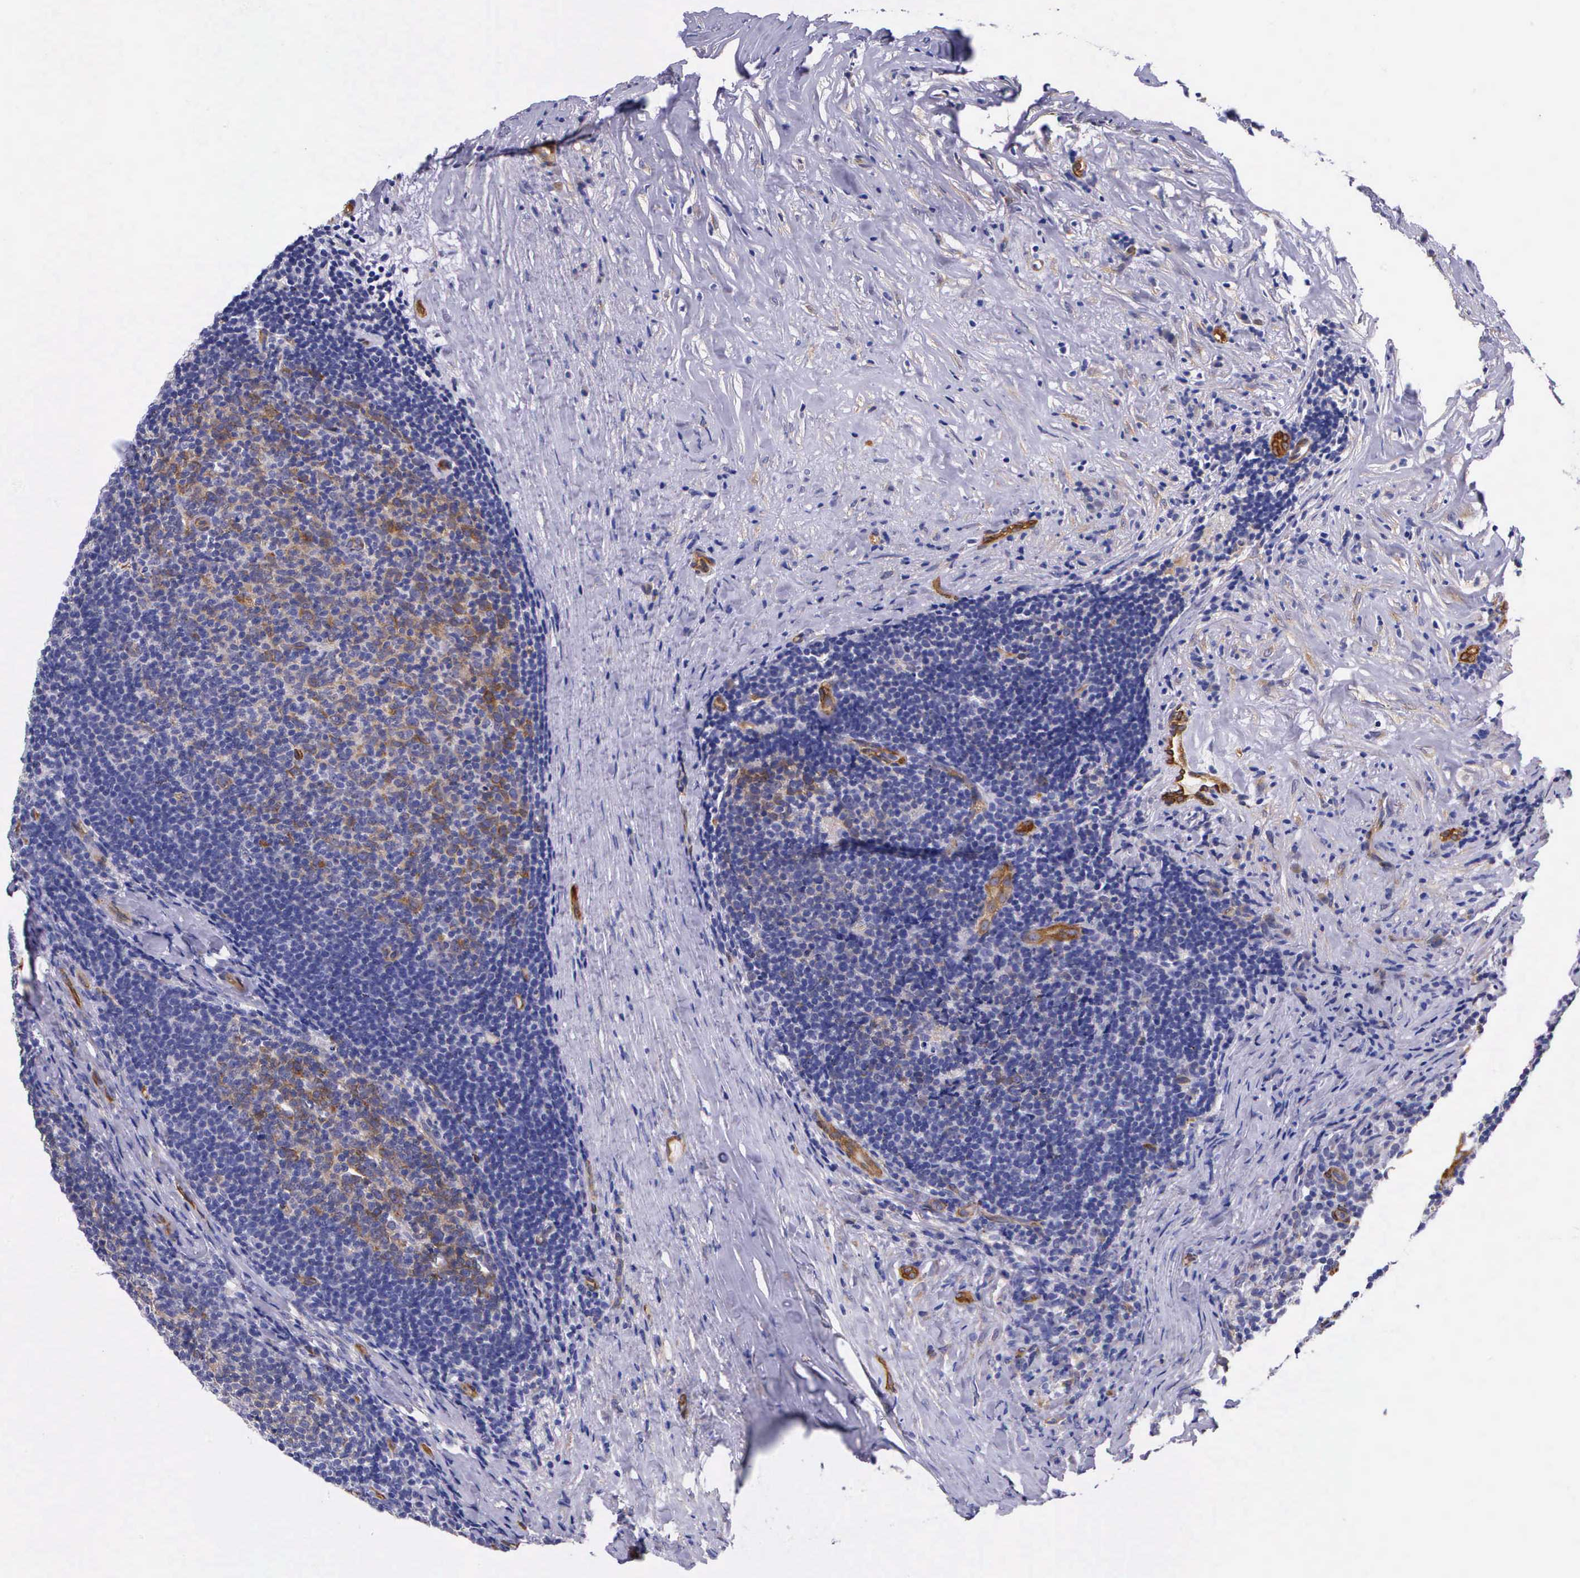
{"staining": {"intensity": "negative", "quantity": "none", "location": "none"}, "tissue": "lymphoma", "cell_type": "Tumor cells", "image_type": "cancer", "snomed": [{"axis": "morphology", "description": "Malignant lymphoma, non-Hodgkin's type, Low grade"}, {"axis": "topography", "description": "Lymph node"}], "caption": "There is no significant expression in tumor cells of malignant lymphoma, non-Hodgkin's type (low-grade).", "gene": "BCAR1", "patient": {"sex": "male", "age": 74}}